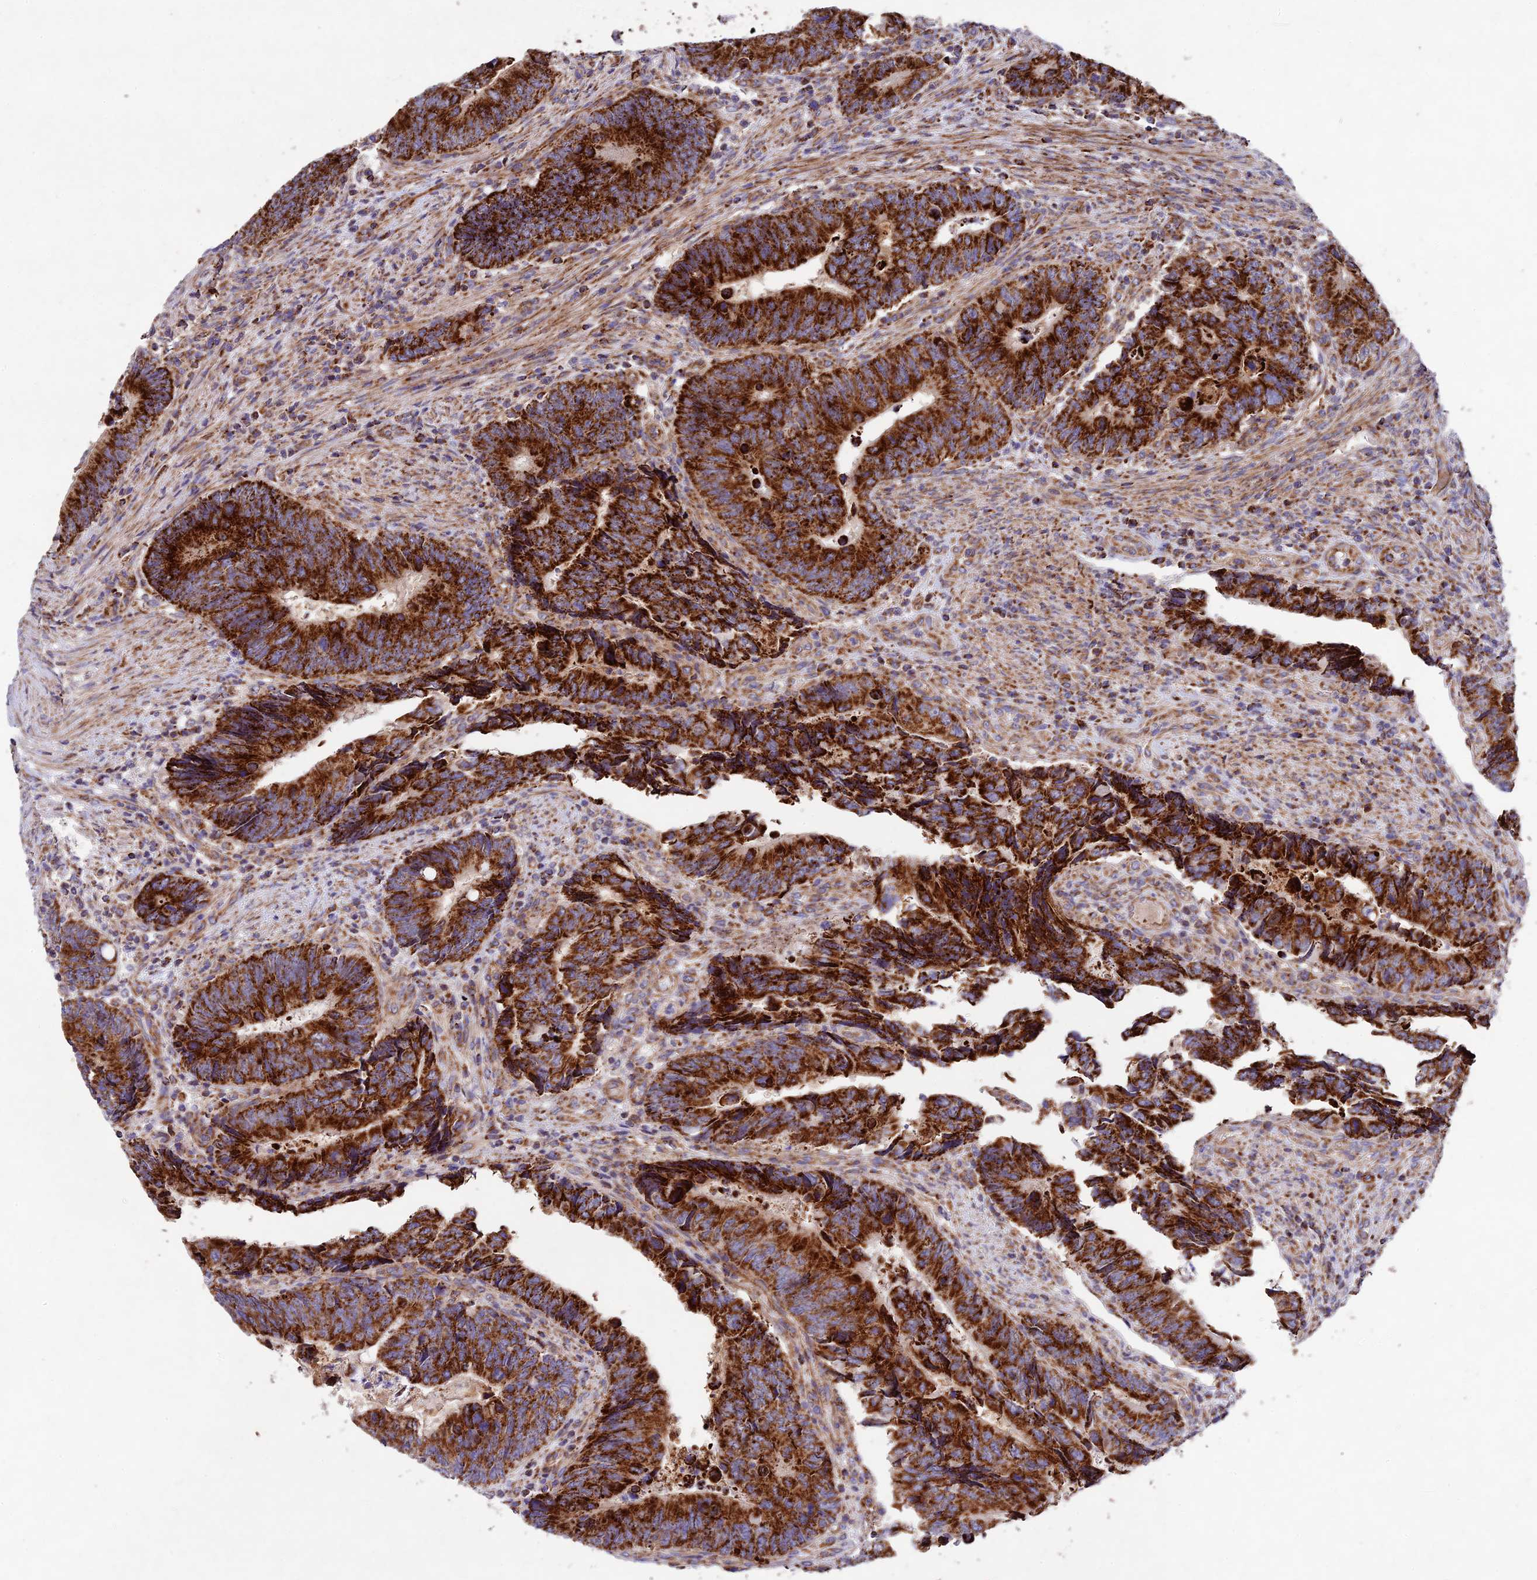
{"staining": {"intensity": "strong", "quantity": ">75%", "location": "cytoplasmic/membranous"}, "tissue": "colorectal cancer", "cell_type": "Tumor cells", "image_type": "cancer", "snomed": [{"axis": "morphology", "description": "Adenocarcinoma, NOS"}, {"axis": "topography", "description": "Colon"}], "caption": "Immunohistochemical staining of colorectal cancer (adenocarcinoma) shows high levels of strong cytoplasmic/membranous positivity in approximately >75% of tumor cells.", "gene": "KHDC3L", "patient": {"sex": "male", "age": 87}}